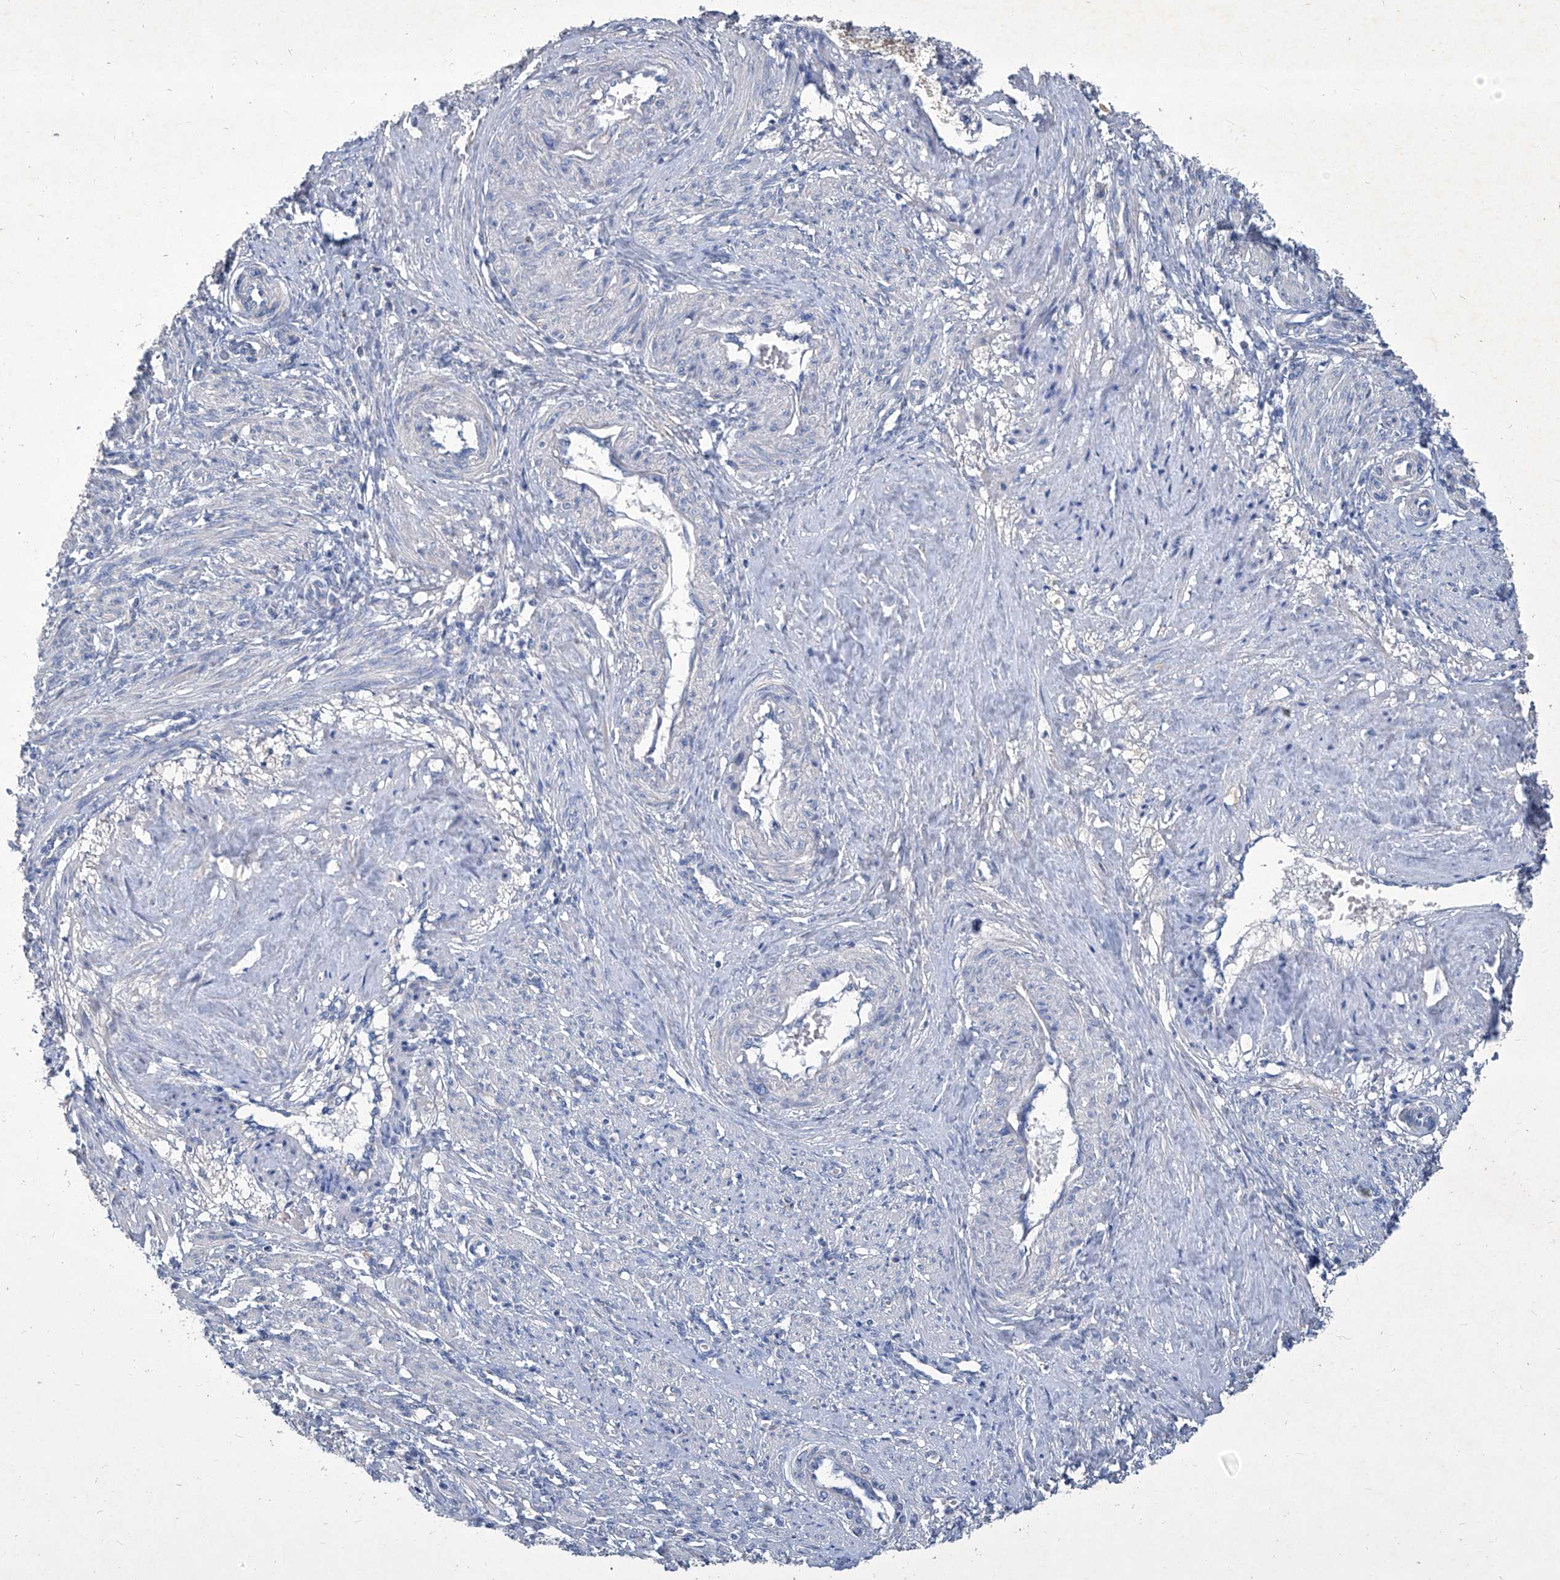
{"staining": {"intensity": "negative", "quantity": "none", "location": "none"}, "tissue": "smooth muscle", "cell_type": "Smooth muscle cells", "image_type": "normal", "snomed": [{"axis": "morphology", "description": "Normal tissue, NOS"}, {"axis": "topography", "description": "Endometrium"}], "caption": "Immunohistochemical staining of benign human smooth muscle reveals no significant staining in smooth muscle cells. (Stains: DAB (3,3'-diaminobenzidine) immunohistochemistry with hematoxylin counter stain, Microscopy: brightfield microscopy at high magnification).", "gene": "MTARC1", "patient": {"sex": "female", "age": 33}}